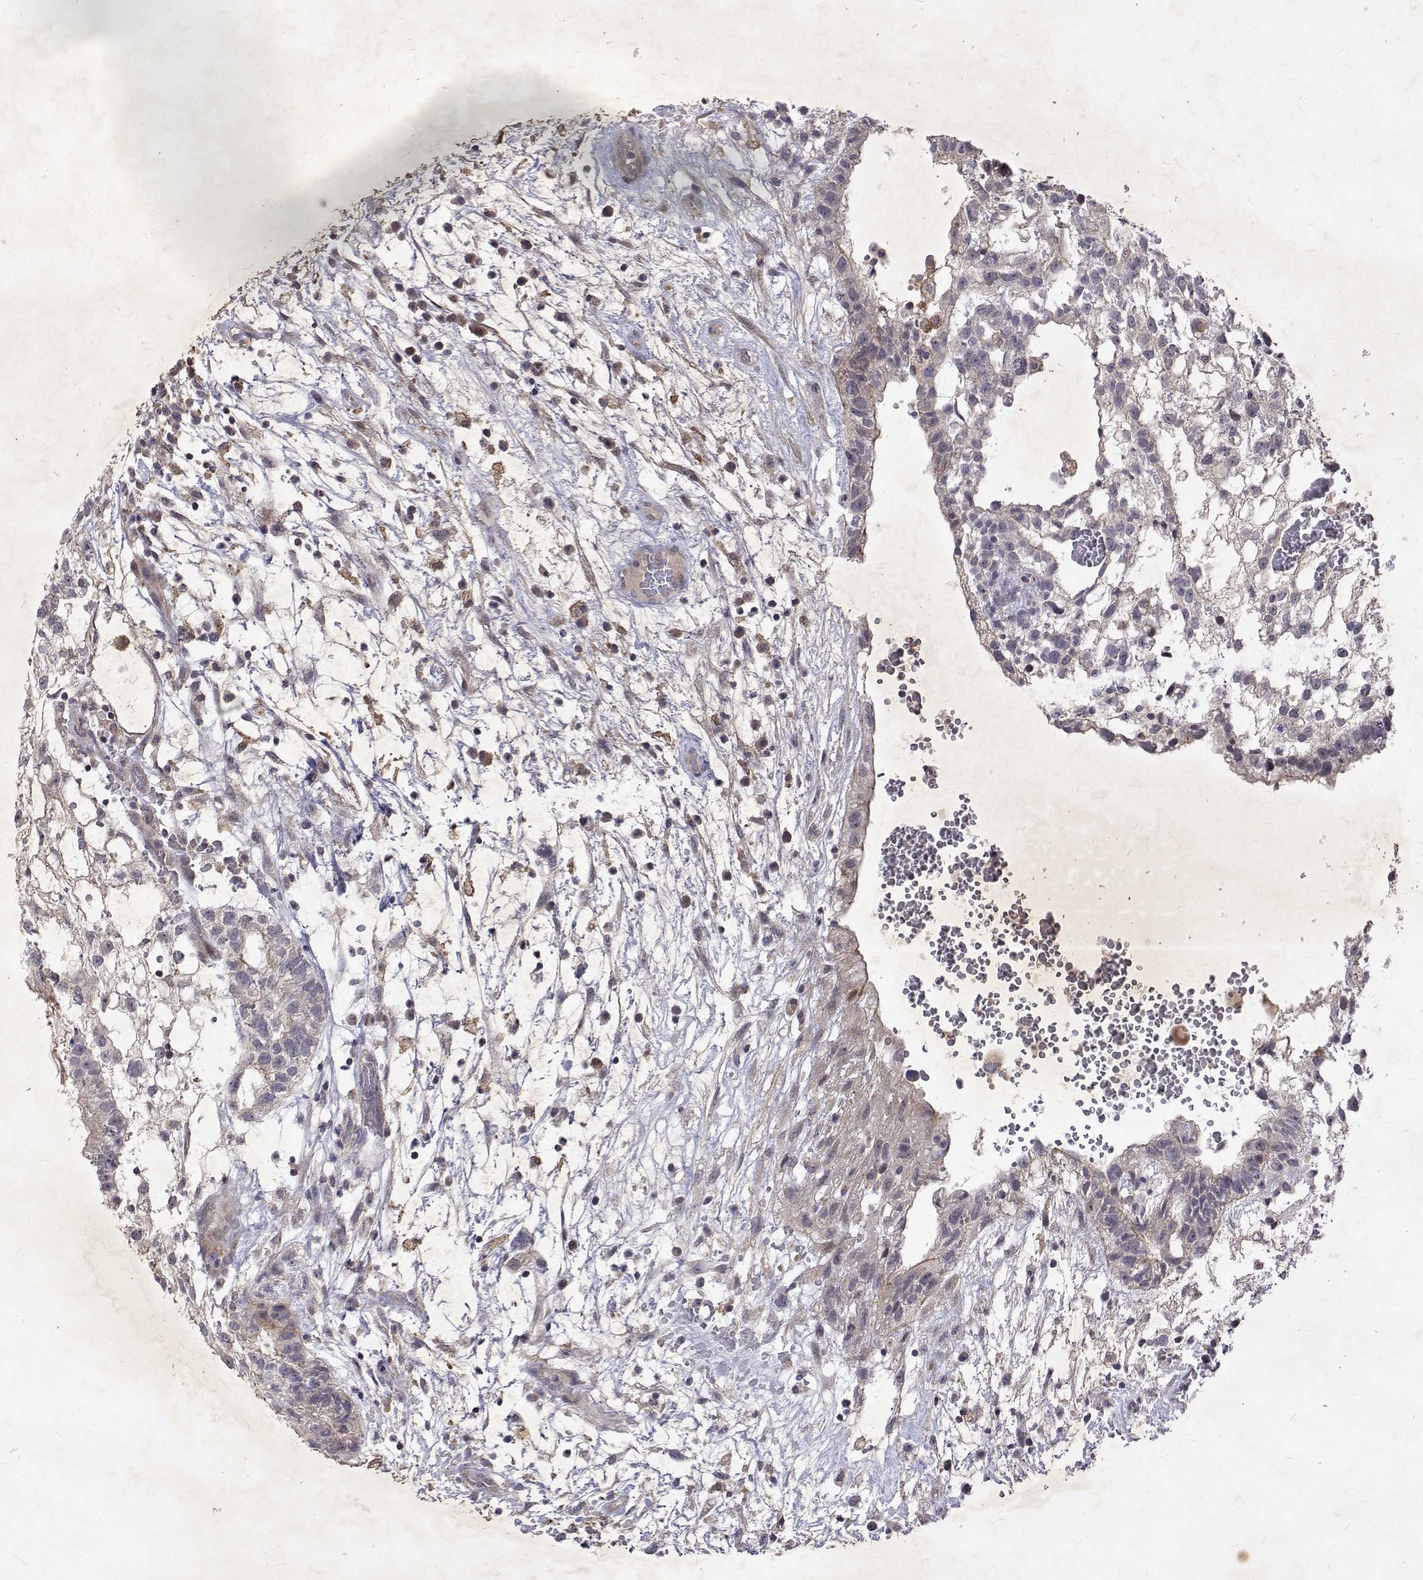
{"staining": {"intensity": "weak", "quantity": "<25%", "location": "cytoplasmic/membranous"}, "tissue": "testis cancer", "cell_type": "Tumor cells", "image_type": "cancer", "snomed": [{"axis": "morphology", "description": "Normal tissue, NOS"}, {"axis": "morphology", "description": "Carcinoma, Embryonal, NOS"}, {"axis": "topography", "description": "Testis"}], "caption": "This is a image of immunohistochemistry (IHC) staining of embryonal carcinoma (testis), which shows no staining in tumor cells. (DAB (3,3'-diaminobenzidine) immunohistochemistry with hematoxylin counter stain).", "gene": "ALKBH8", "patient": {"sex": "male", "age": 32}}